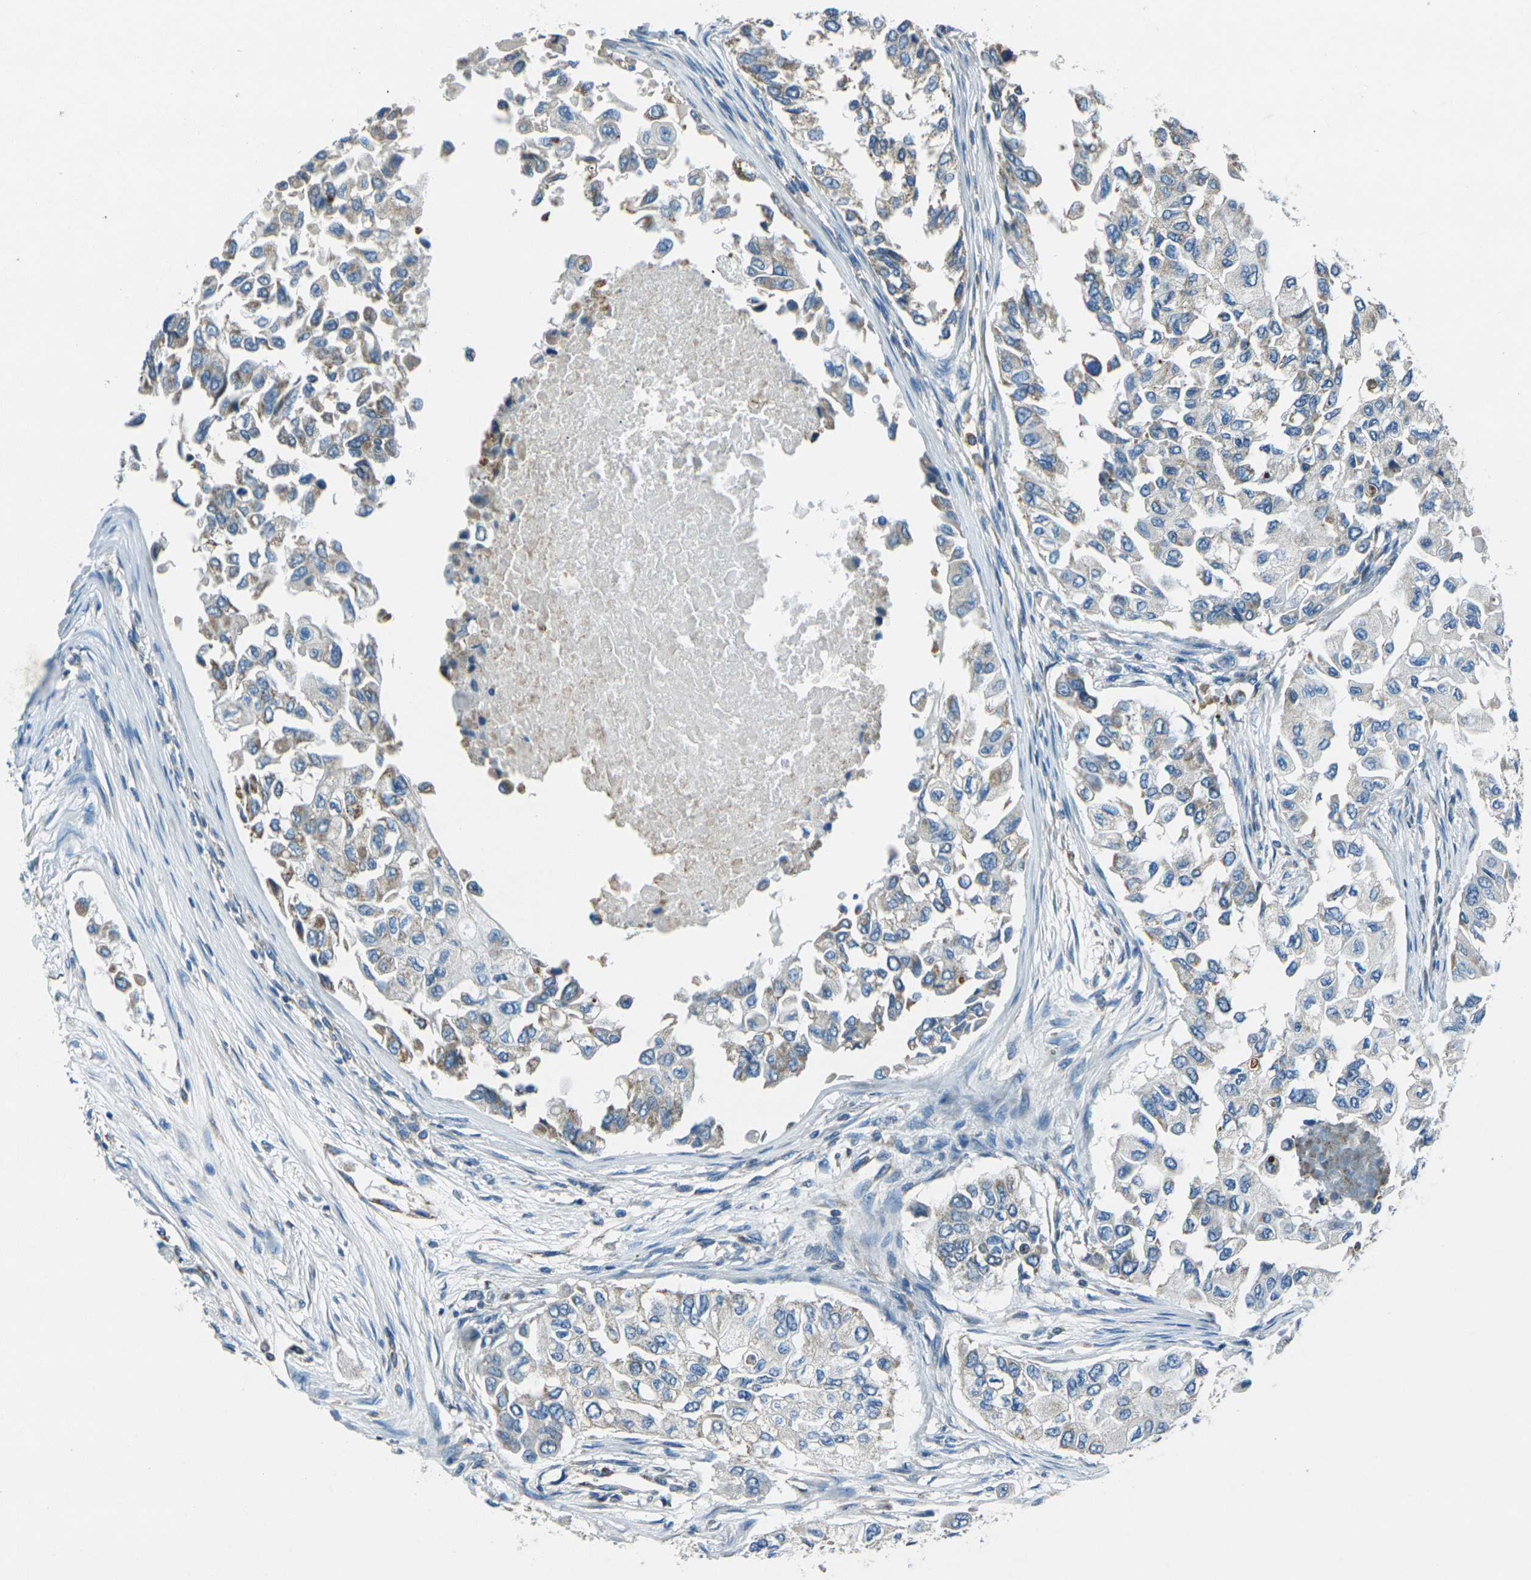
{"staining": {"intensity": "weak", "quantity": "25%-75%", "location": "cytoplasmic/membranous"}, "tissue": "breast cancer", "cell_type": "Tumor cells", "image_type": "cancer", "snomed": [{"axis": "morphology", "description": "Normal tissue, NOS"}, {"axis": "morphology", "description": "Duct carcinoma"}, {"axis": "topography", "description": "Breast"}], "caption": "DAB (3,3'-diaminobenzidine) immunohistochemical staining of human breast cancer exhibits weak cytoplasmic/membranous protein expression in about 25%-75% of tumor cells. The protein of interest is shown in brown color, while the nuclei are stained blue.", "gene": "IRF3", "patient": {"sex": "female", "age": 49}}